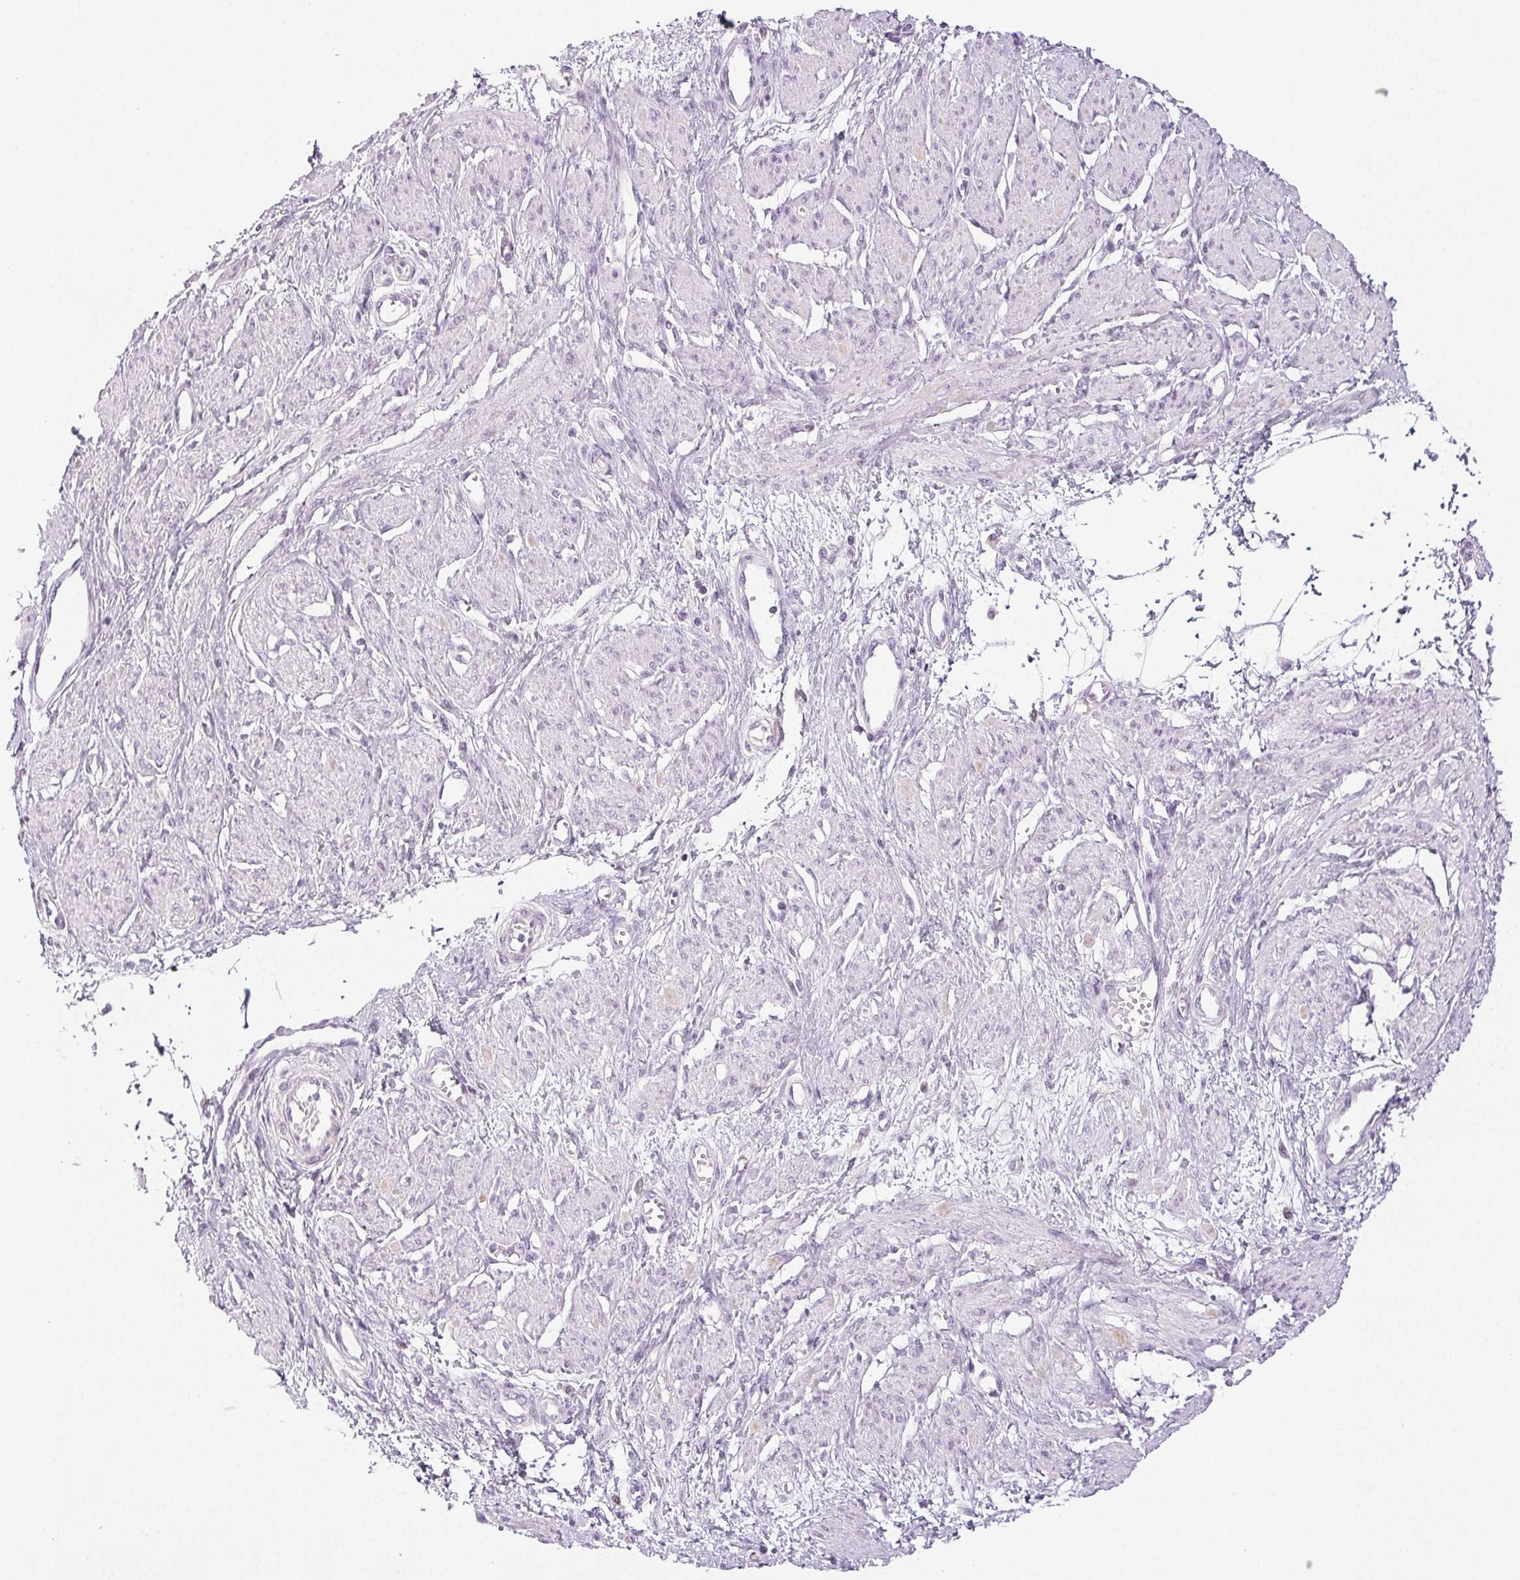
{"staining": {"intensity": "negative", "quantity": "none", "location": "none"}, "tissue": "smooth muscle", "cell_type": "Smooth muscle cells", "image_type": "normal", "snomed": [{"axis": "morphology", "description": "Normal tissue, NOS"}, {"axis": "topography", "description": "Smooth muscle"}, {"axis": "topography", "description": "Uterus"}], "caption": "Immunohistochemistry image of normal human smooth muscle stained for a protein (brown), which demonstrates no positivity in smooth muscle cells.", "gene": "COL7A1", "patient": {"sex": "female", "age": 39}}